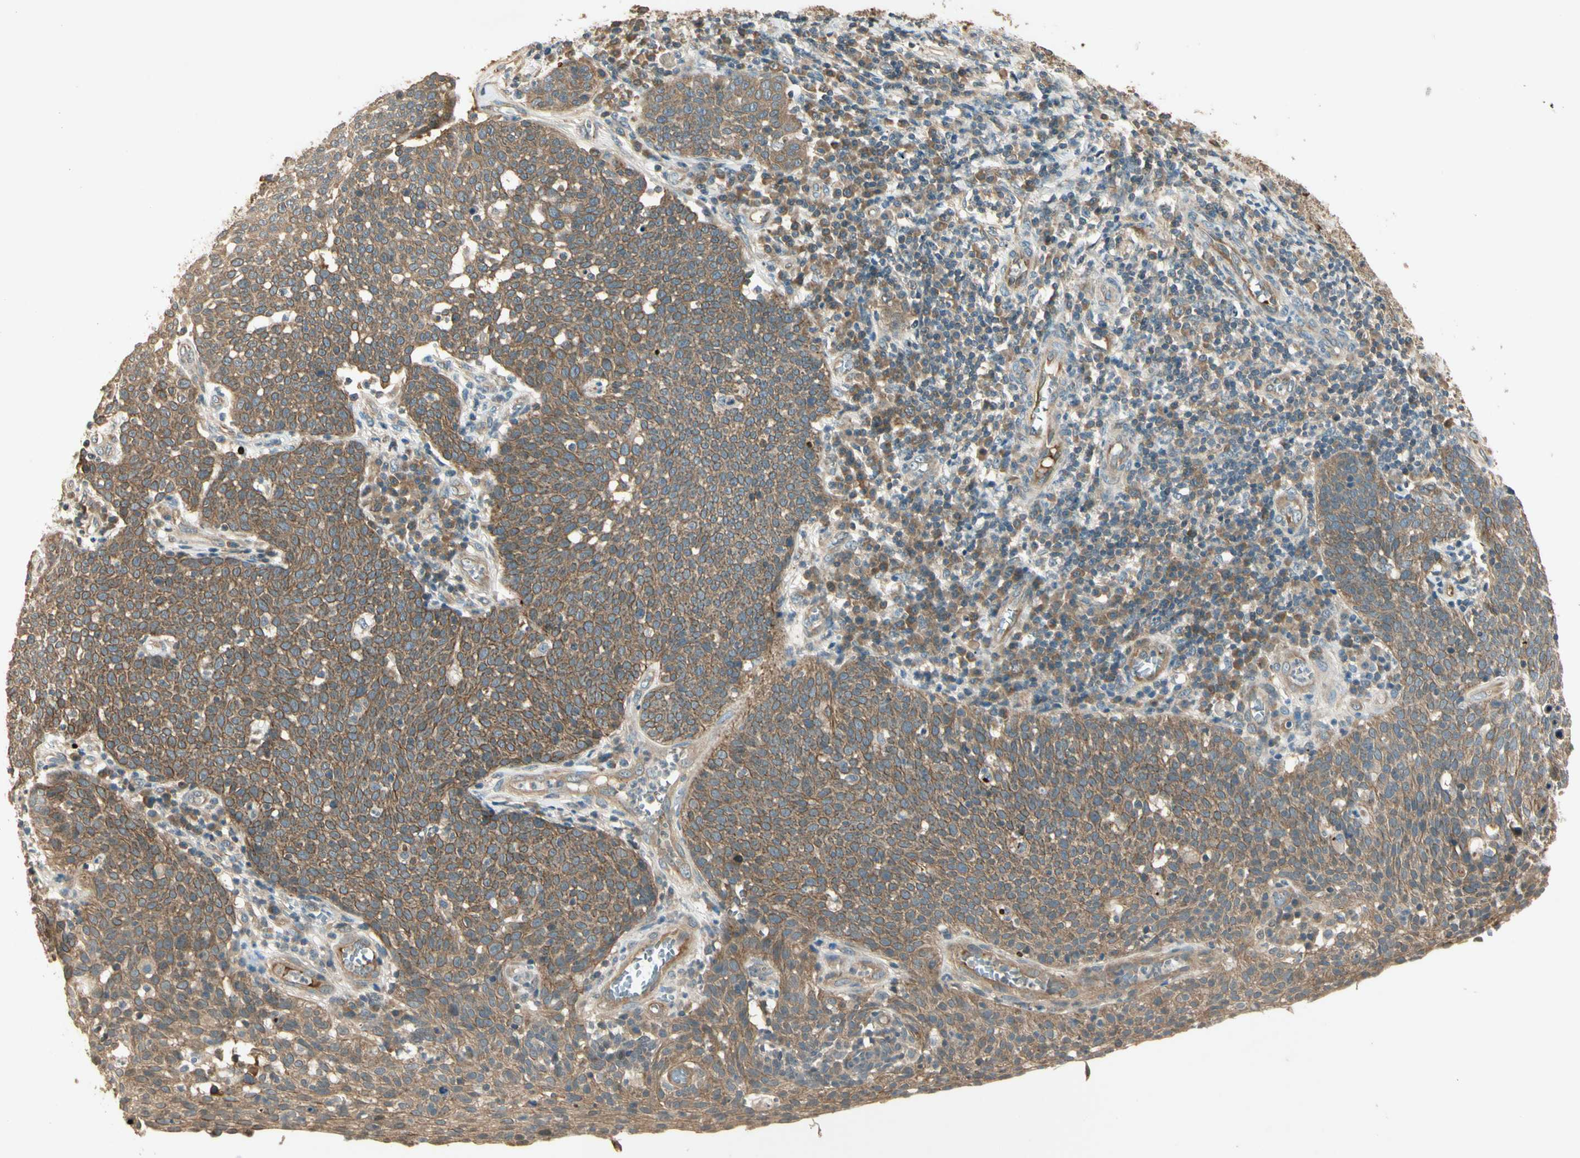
{"staining": {"intensity": "moderate", "quantity": ">75%", "location": "cytoplasmic/membranous"}, "tissue": "cervical cancer", "cell_type": "Tumor cells", "image_type": "cancer", "snomed": [{"axis": "morphology", "description": "Squamous cell carcinoma, NOS"}, {"axis": "topography", "description": "Cervix"}], "caption": "Protein positivity by immunohistochemistry demonstrates moderate cytoplasmic/membranous staining in about >75% of tumor cells in cervical cancer. (Brightfield microscopy of DAB IHC at high magnification).", "gene": "PFDN5", "patient": {"sex": "female", "age": 34}}